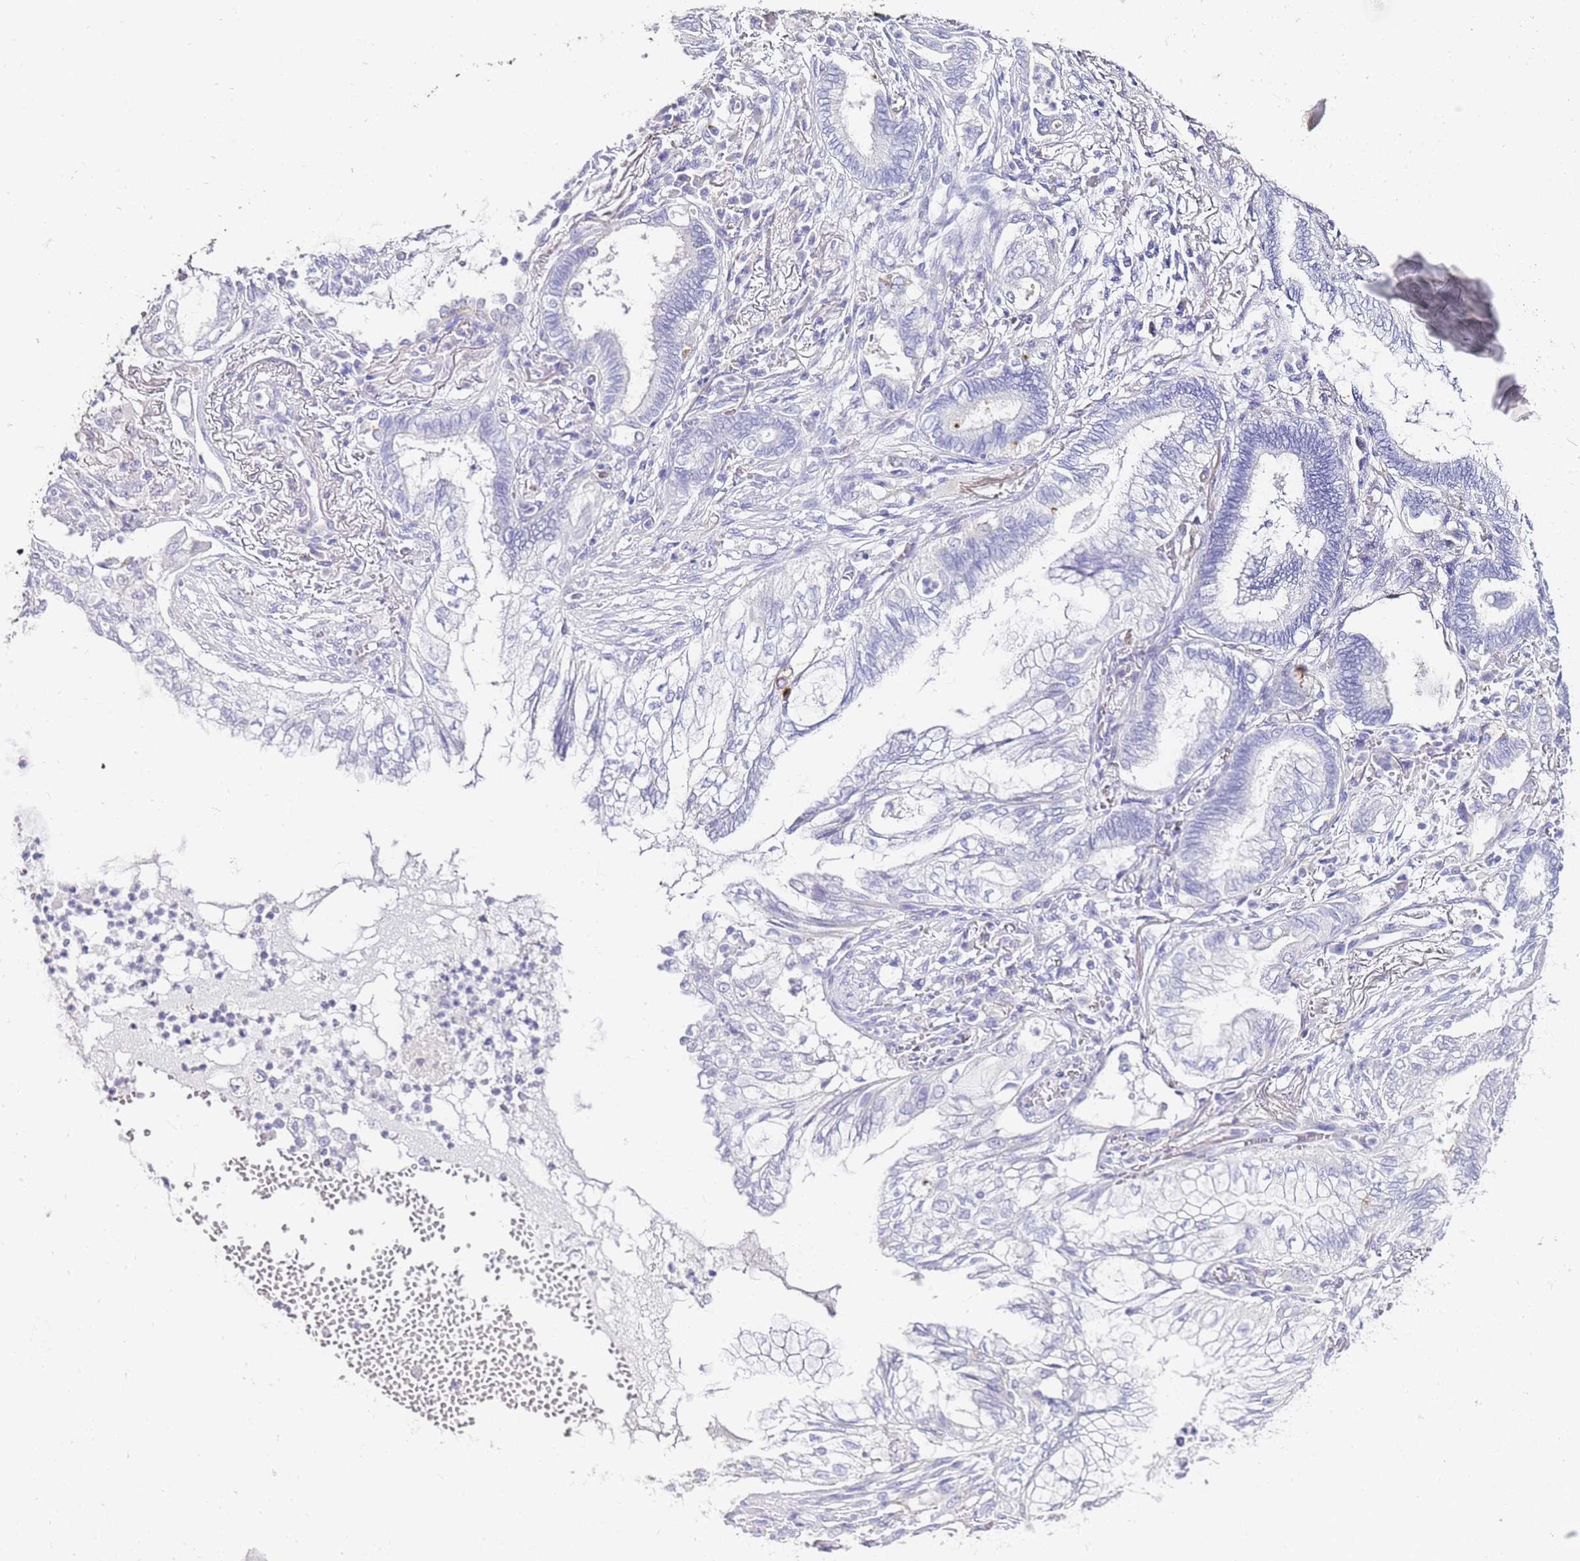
{"staining": {"intensity": "negative", "quantity": "none", "location": "none"}, "tissue": "lung cancer", "cell_type": "Tumor cells", "image_type": "cancer", "snomed": [{"axis": "morphology", "description": "Adenocarcinoma, NOS"}, {"axis": "topography", "description": "Lung"}], "caption": "Immunohistochemistry (IHC) of human lung adenocarcinoma shows no positivity in tumor cells.", "gene": "DPP4", "patient": {"sex": "female", "age": 70}}